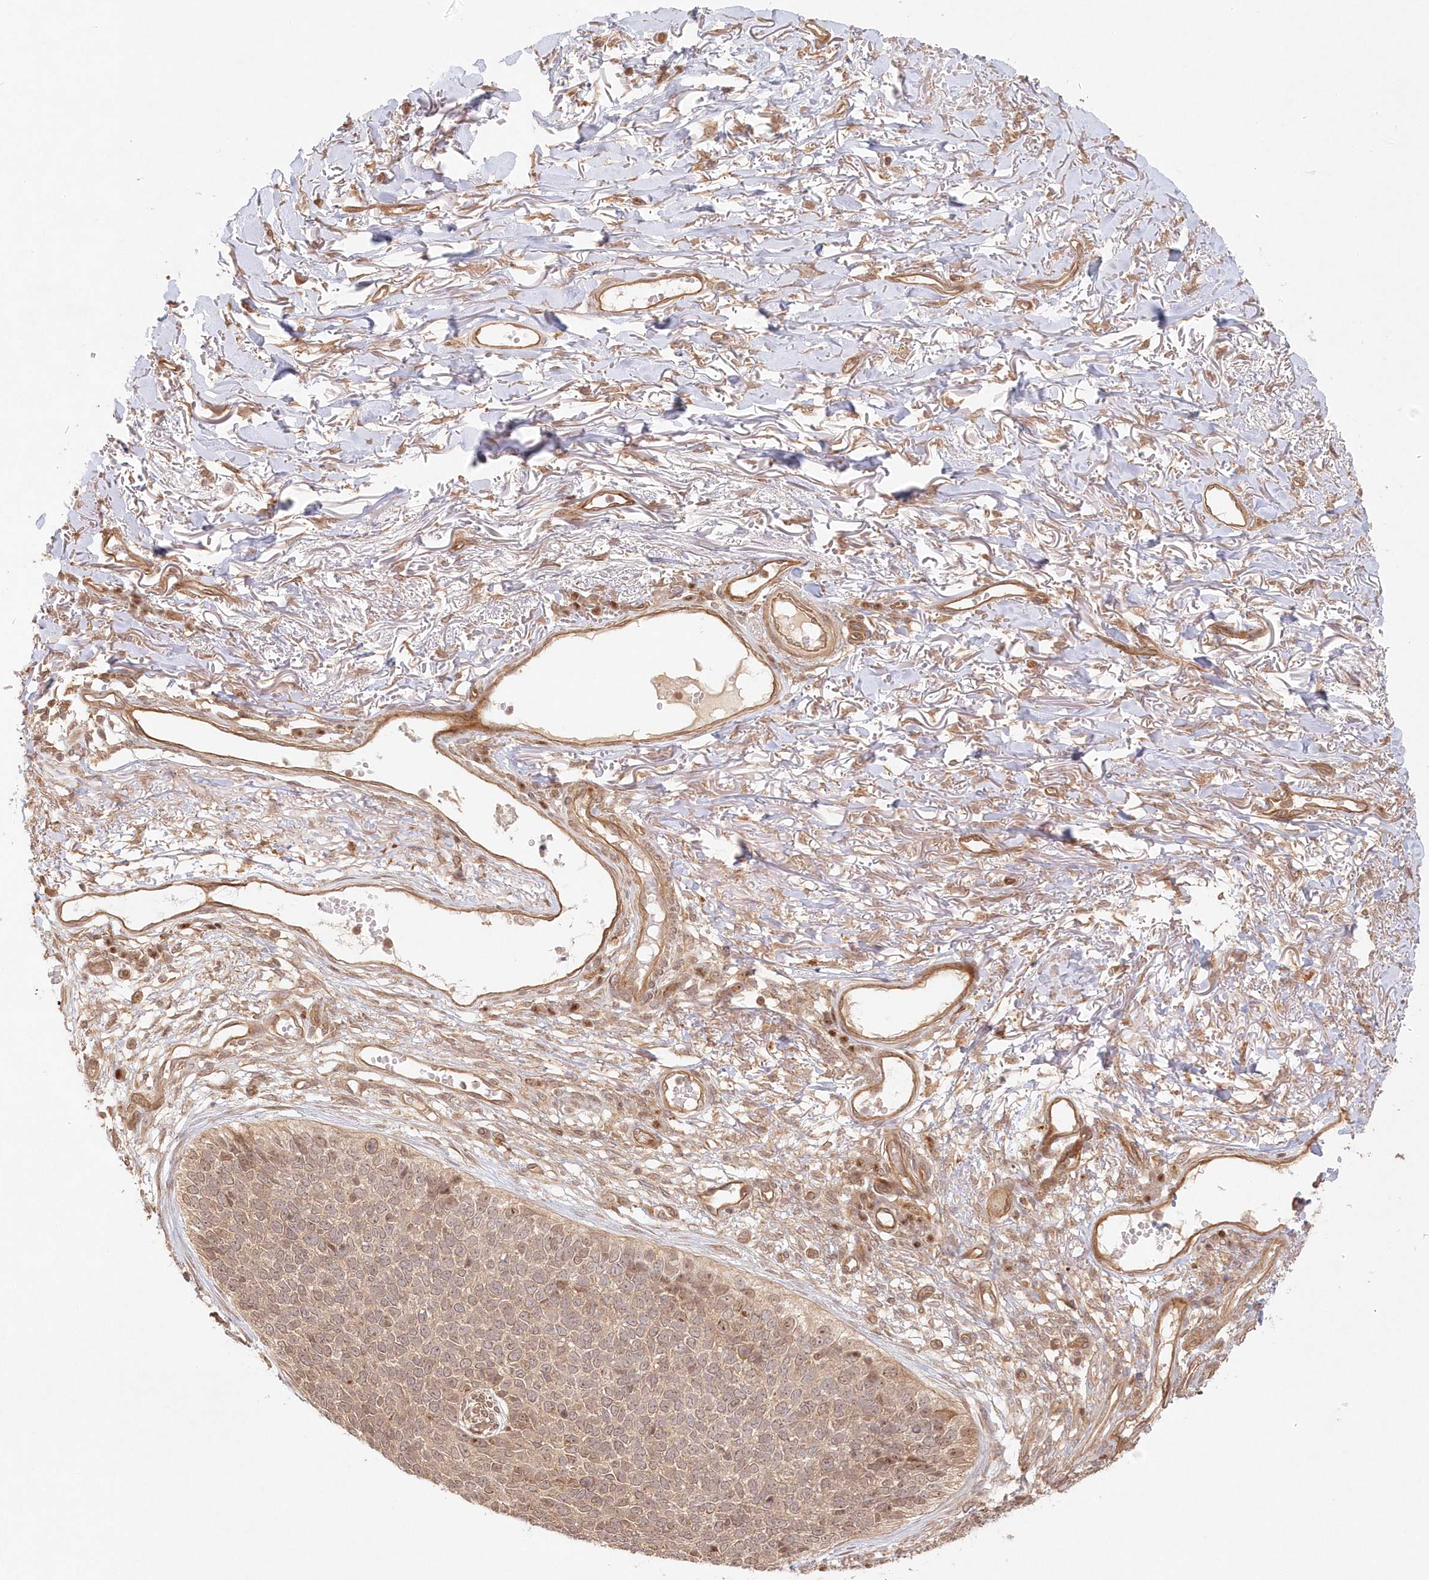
{"staining": {"intensity": "weak", "quantity": ">75%", "location": "cytoplasmic/membranous,nuclear"}, "tissue": "skin cancer", "cell_type": "Tumor cells", "image_type": "cancer", "snomed": [{"axis": "morphology", "description": "Basal cell carcinoma"}, {"axis": "topography", "description": "Skin"}], "caption": "This micrograph reveals basal cell carcinoma (skin) stained with IHC to label a protein in brown. The cytoplasmic/membranous and nuclear of tumor cells show weak positivity for the protein. Nuclei are counter-stained blue.", "gene": "KIAA0232", "patient": {"sex": "female", "age": 84}}